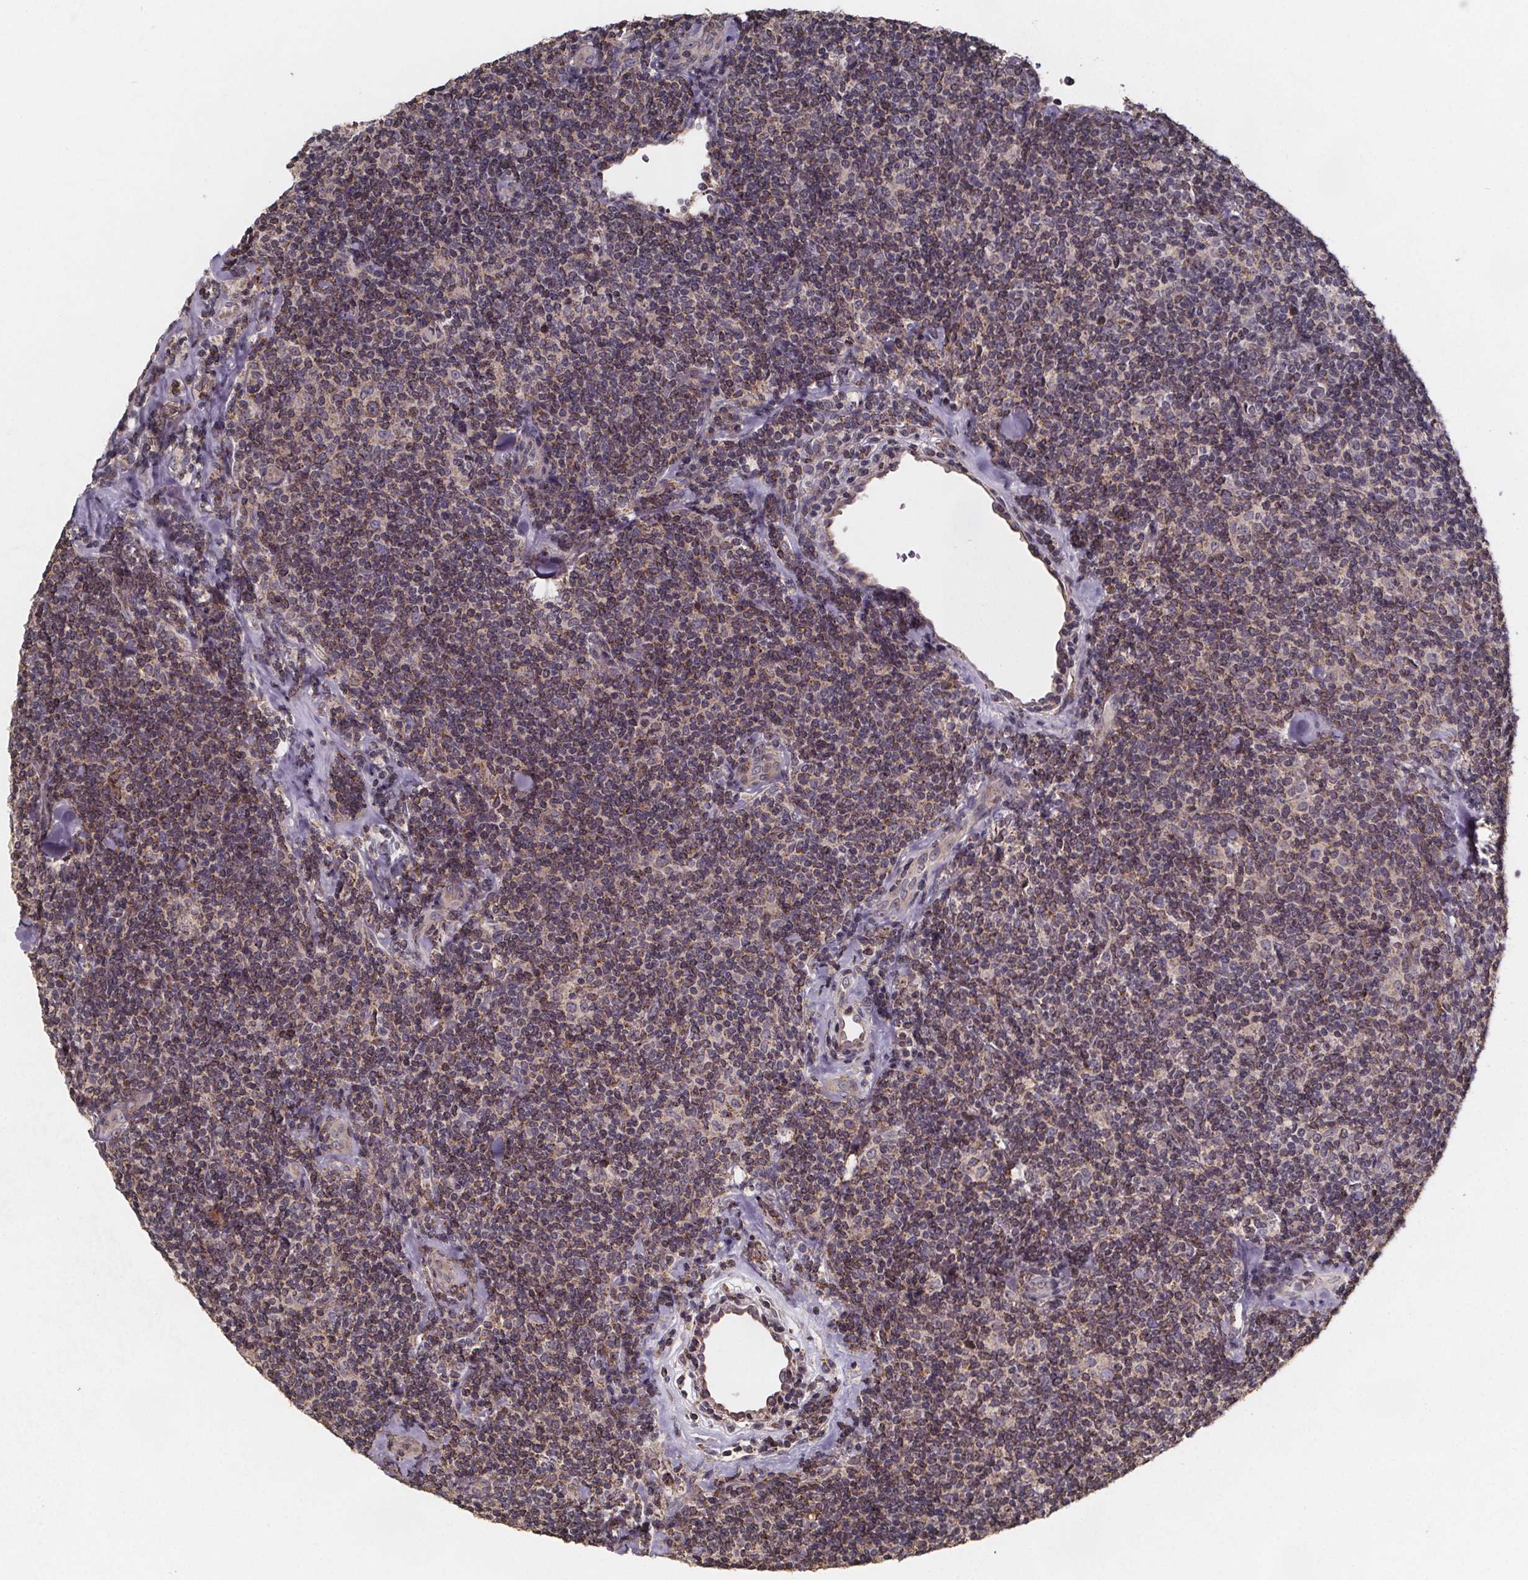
{"staining": {"intensity": "moderate", "quantity": "<25%", "location": "cytoplasmic/membranous"}, "tissue": "lymphoma", "cell_type": "Tumor cells", "image_type": "cancer", "snomed": [{"axis": "morphology", "description": "Malignant lymphoma, non-Hodgkin's type, Low grade"}, {"axis": "topography", "description": "Lymph node"}], "caption": "Lymphoma stained with immunohistochemistry (IHC) exhibits moderate cytoplasmic/membranous staining in approximately <25% of tumor cells. The staining was performed using DAB (3,3'-diaminobenzidine) to visualize the protein expression in brown, while the nuclei were stained in blue with hematoxylin (Magnification: 20x).", "gene": "ZNF879", "patient": {"sex": "female", "age": 56}}